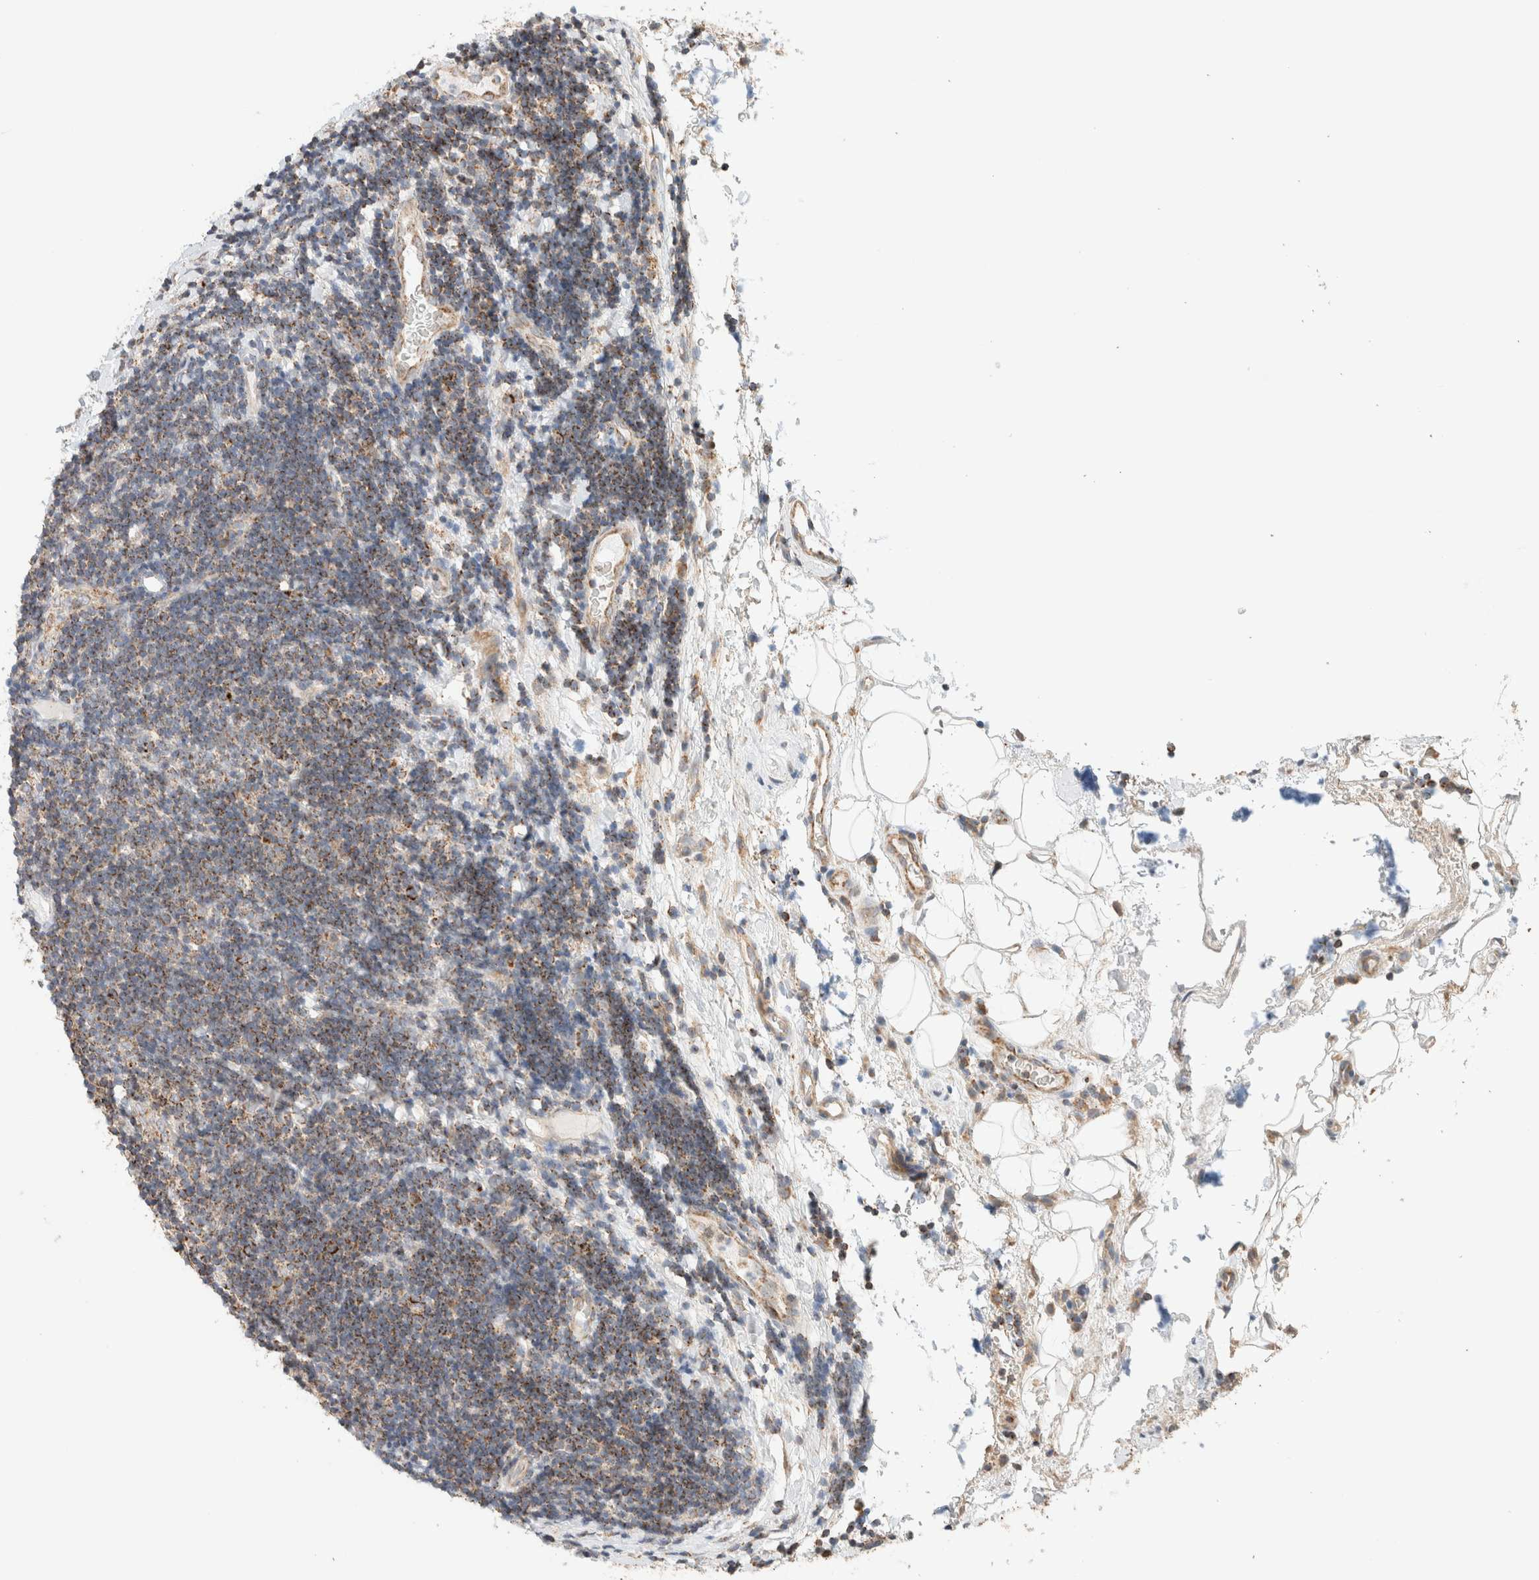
{"staining": {"intensity": "strong", "quantity": ">75%", "location": "cytoplasmic/membranous"}, "tissue": "lymphoma", "cell_type": "Tumor cells", "image_type": "cancer", "snomed": [{"axis": "morphology", "description": "Malignant lymphoma, non-Hodgkin's type, Low grade"}, {"axis": "topography", "description": "Lymph node"}], "caption": "A photomicrograph of malignant lymphoma, non-Hodgkin's type (low-grade) stained for a protein demonstrates strong cytoplasmic/membranous brown staining in tumor cells. (Stains: DAB in brown, nuclei in blue, Microscopy: brightfield microscopy at high magnification).", "gene": "MRM3", "patient": {"sex": "male", "age": 83}}